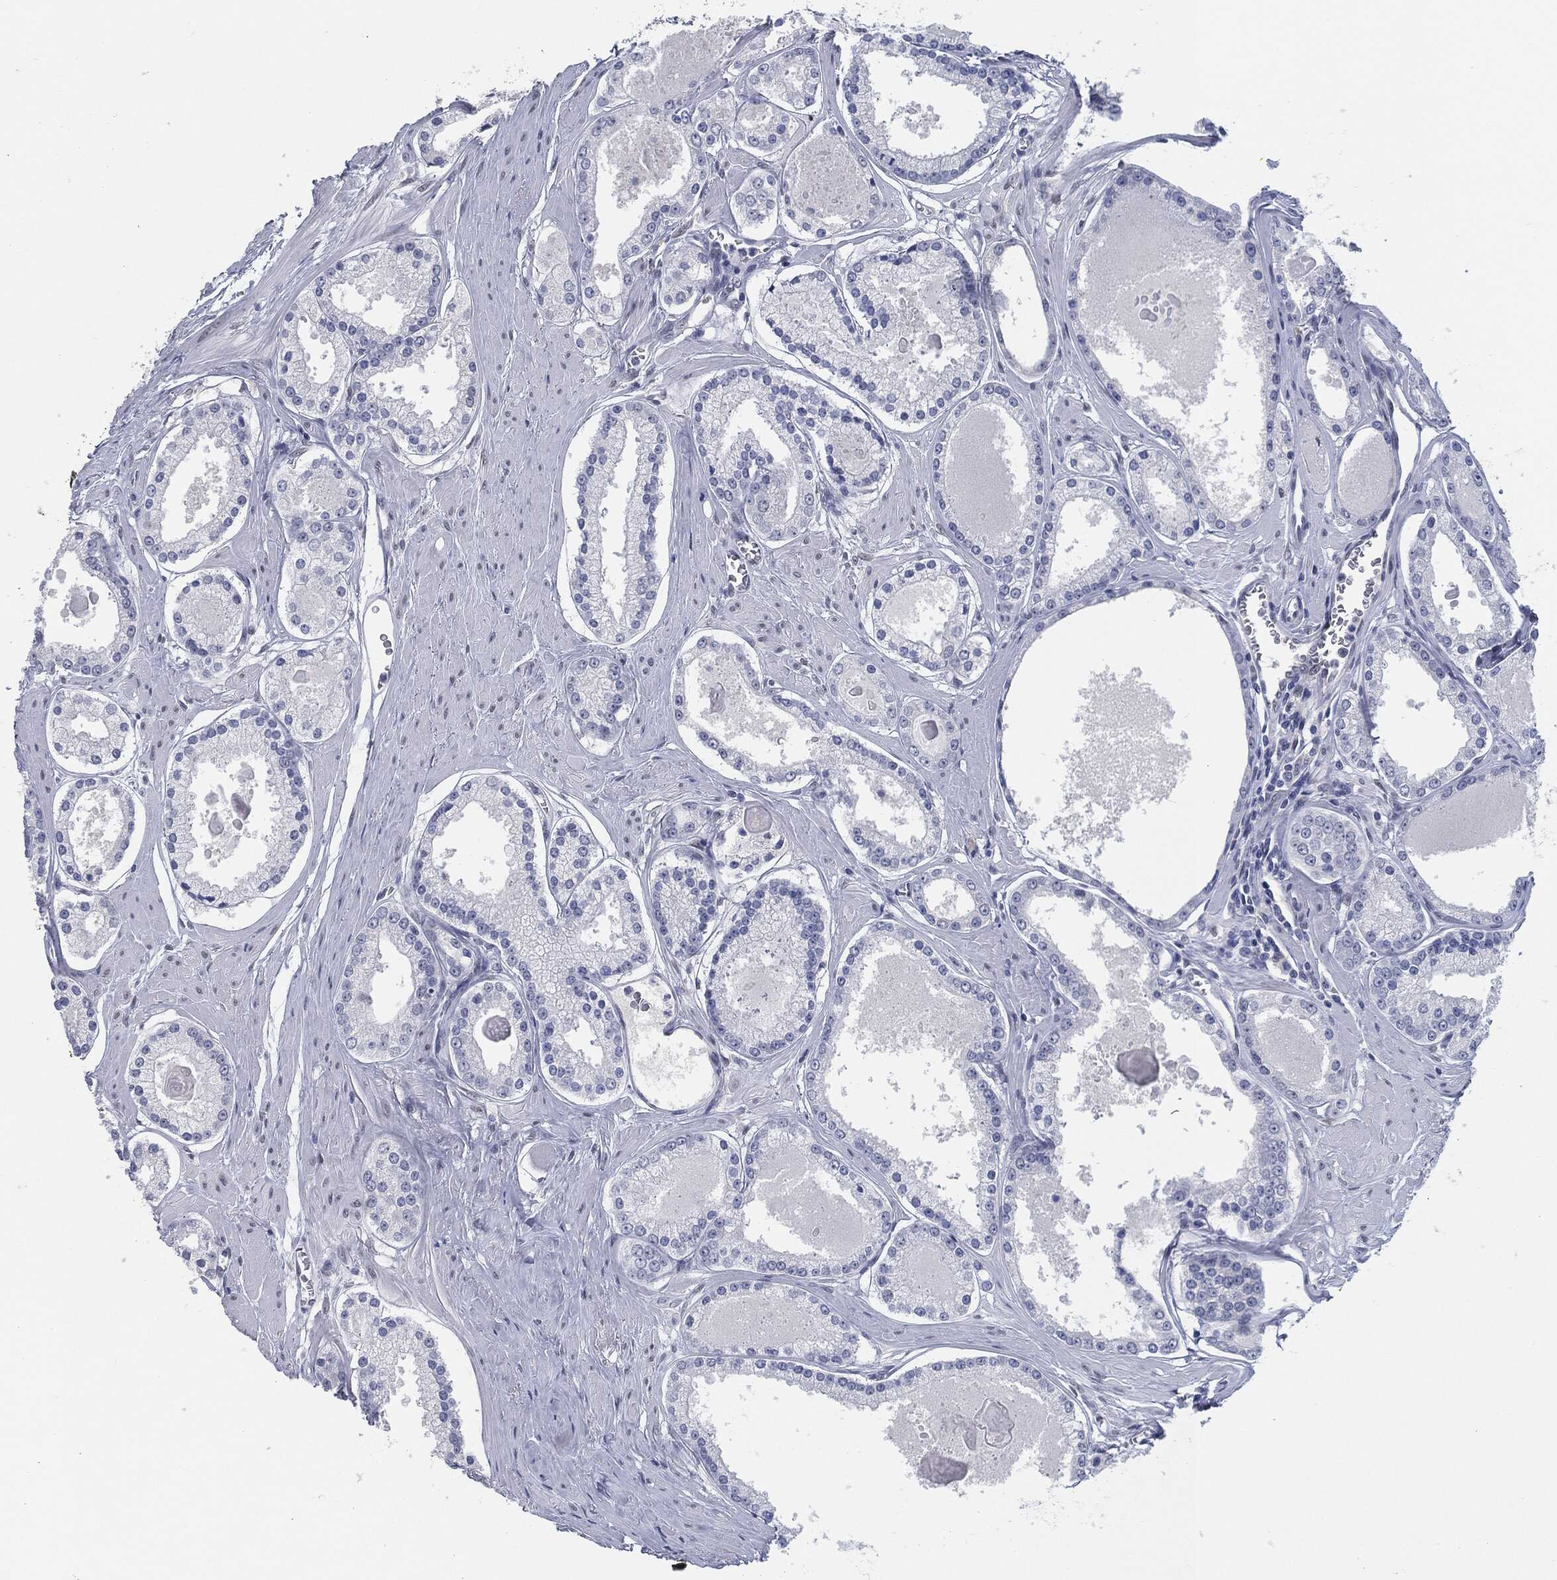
{"staining": {"intensity": "negative", "quantity": "none", "location": "none"}, "tissue": "prostate cancer", "cell_type": "Tumor cells", "image_type": "cancer", "snomed": [{"axis": "morphology", "description": "Adenocarcinoma, NOS"}, {"axis": "topography", "description": "Prostate"}], "caption": "IHC of prostate cancer (adenocarcinoma) reveals no positivity in tumor cells.", "gene": "PROM1", "patient": {"sex": "male", "age": 61}}